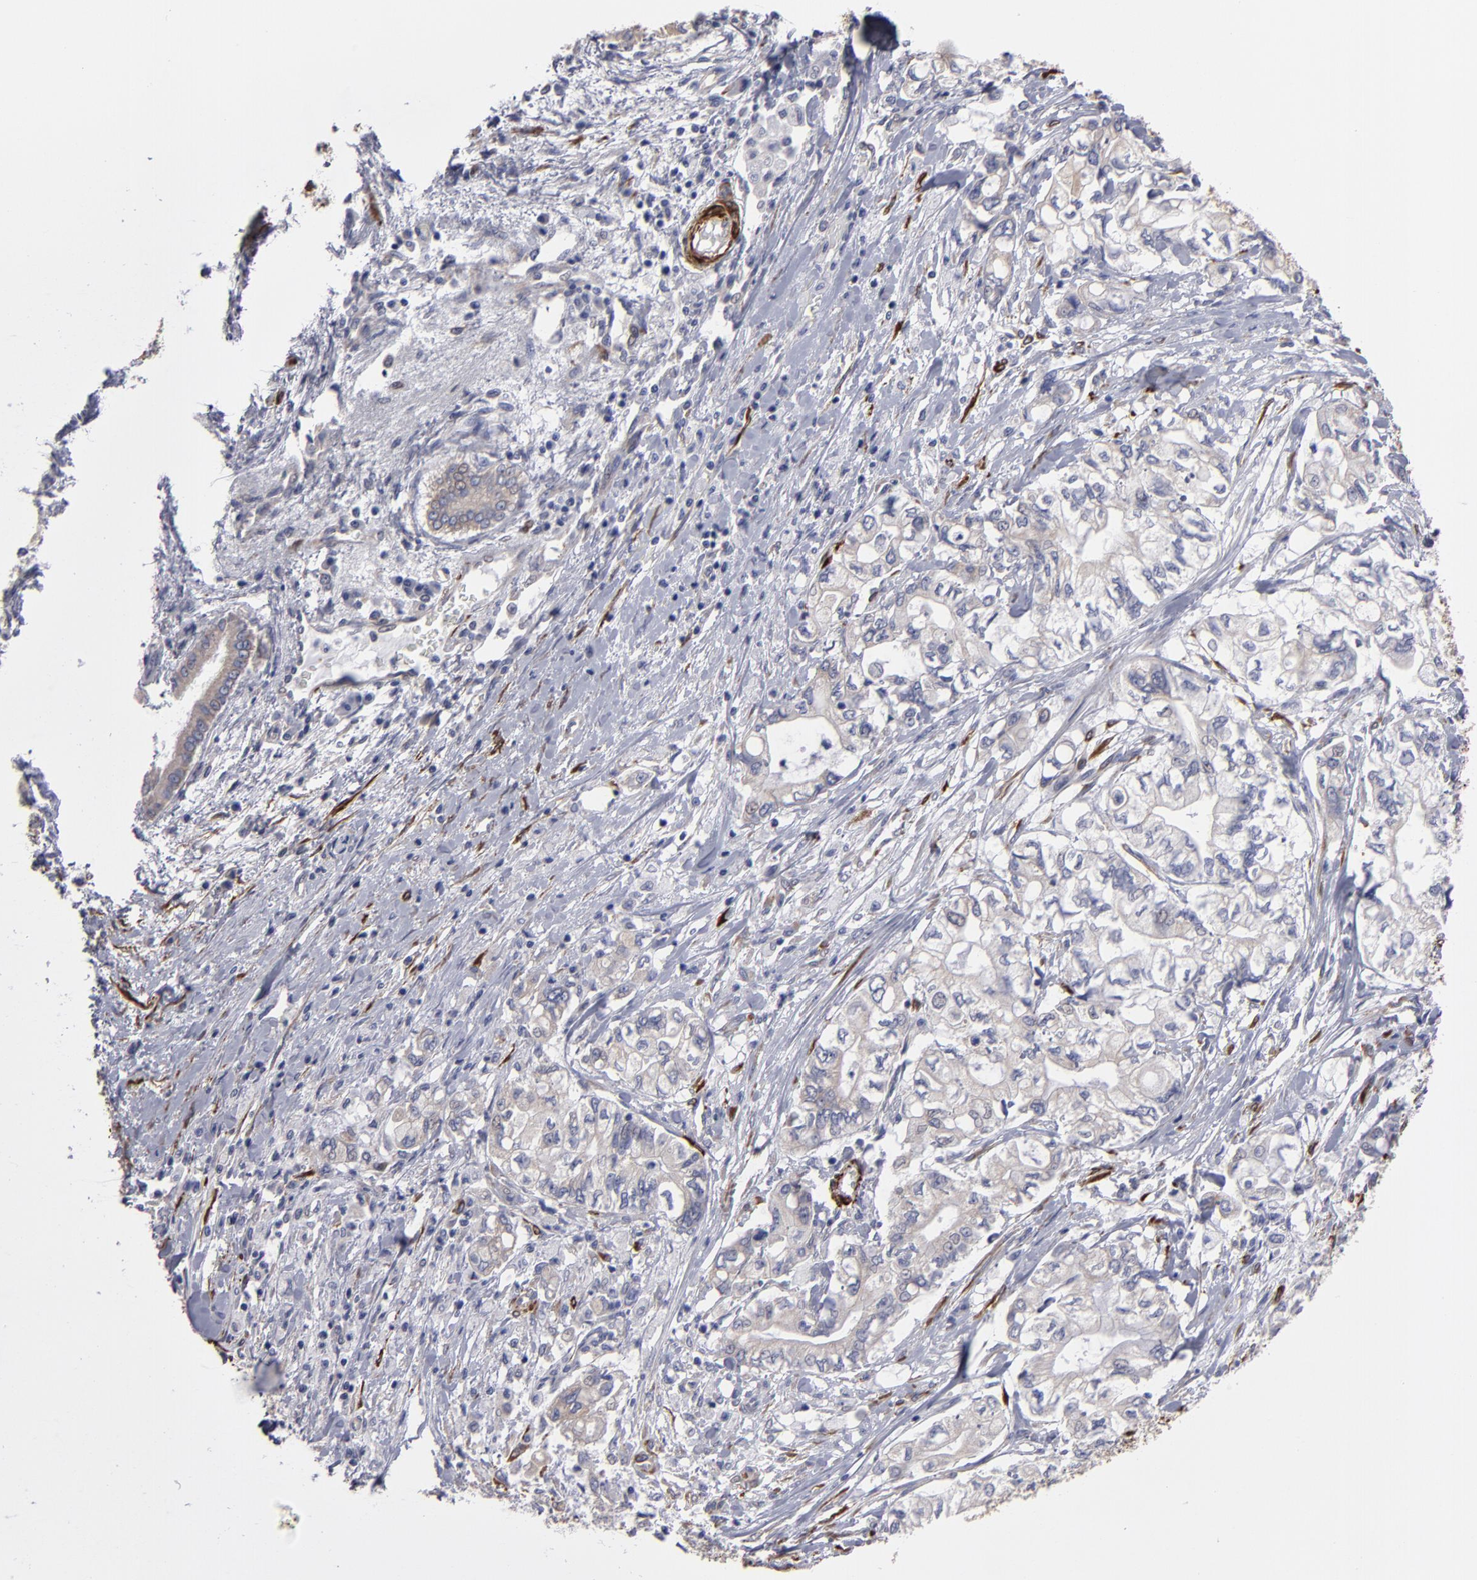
{"staining": {"intensity": "weak", "quantity": "<25%", "location": "cytoplasmic/membranous"}, "tissue": "pancreatic cancer", "cell_type": "Tumor cells", "image_type": "cancer", "snomed": [{"axis": "morphology", "description": "Adenocarcinoma, NOS"}, {"axis": "topography", "description": "Pancreas"}], "caption": "Tumor cells show no significant protein positivity in pancreatic cancer. Nuclei are stained in blue.", "gene": "SLMAP", "patient": {"sex": "male", "age": 79}}